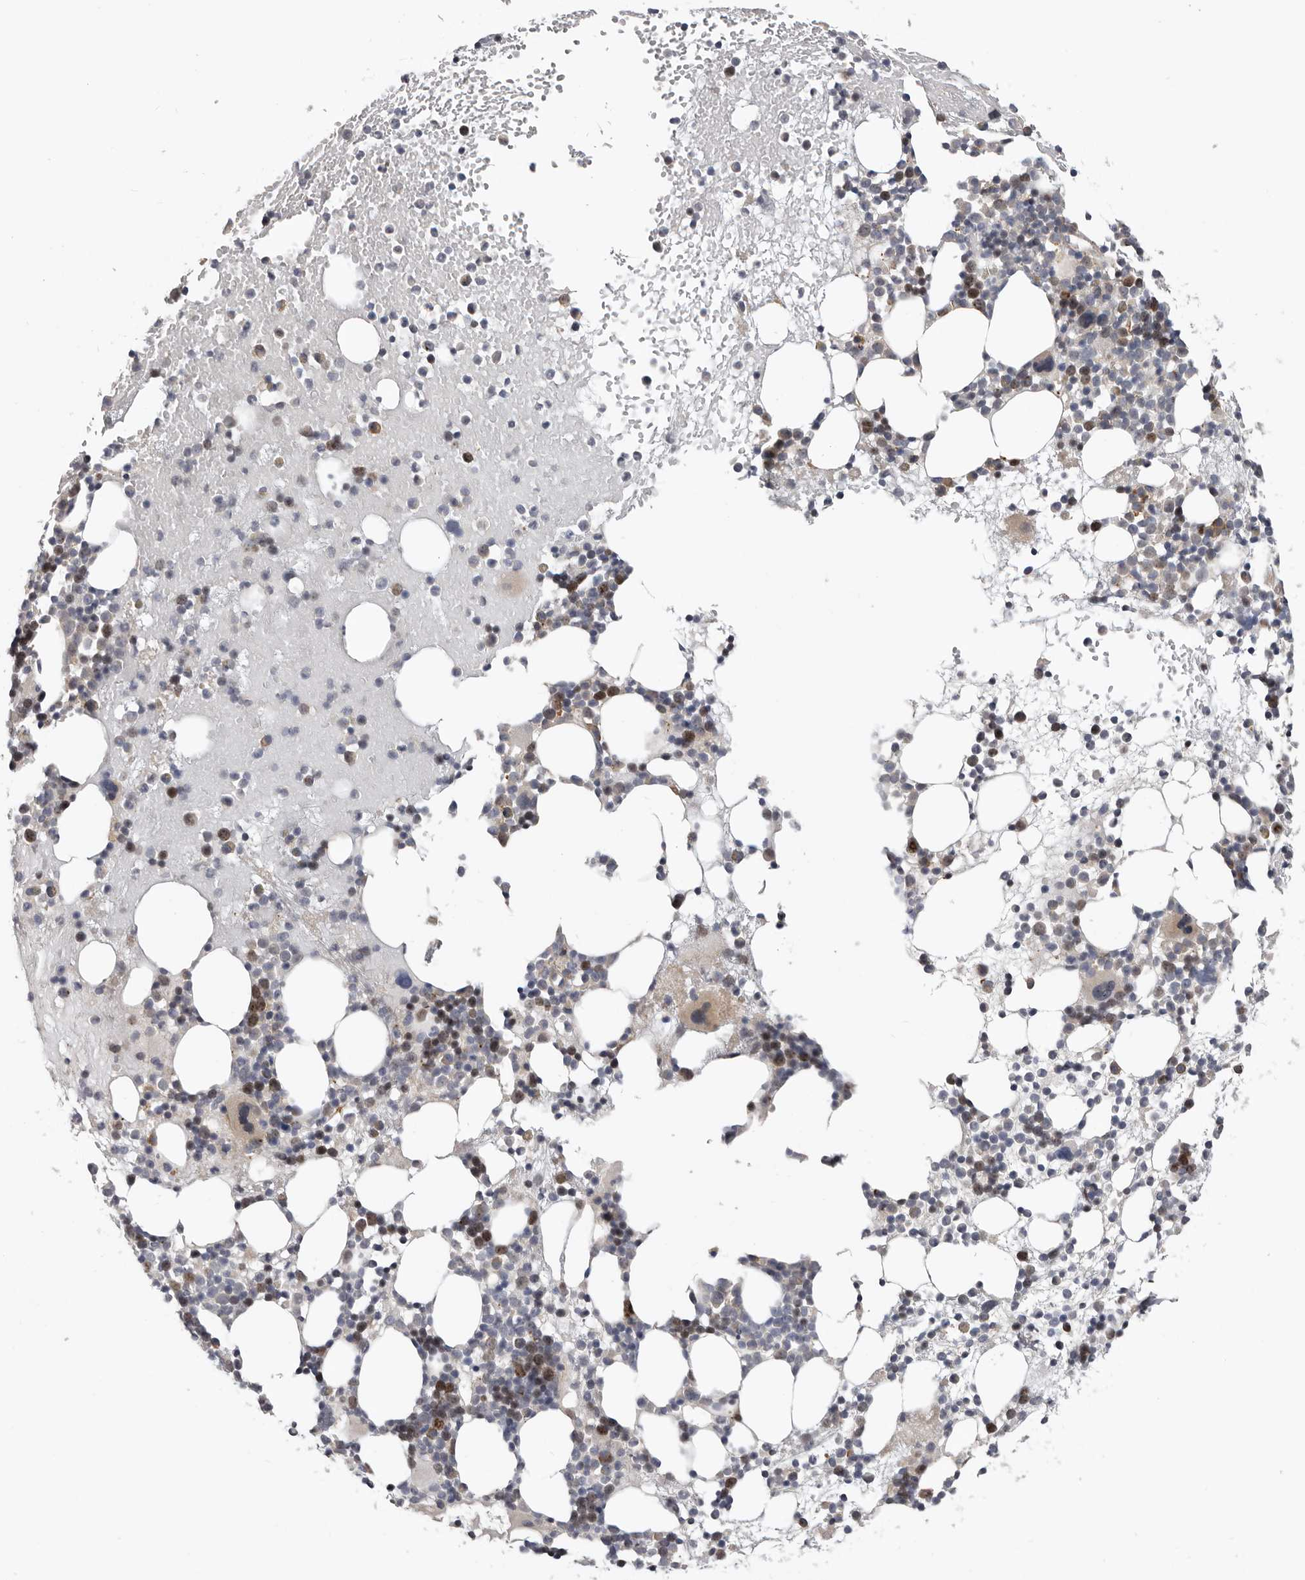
{"staining": {"intensity": "moderate", "quantity": "25%-75%", "location": "nuclear"}, "tissue": "bone marrow", "cell_type": "Hematopoietic cells", "image_type": "normal", "snomed": [{"axis": "morphology", "description": "Normal tissue, NOS"}, {"axis": "topography", "description": "Bone marrow"}], "caption": "Bone marrow stained for a protein shows moderate nuclear positivity in hematopoietic cells. Nuclei are stained in blue.", "gene": "CDCA8", "patient": {"sex": "female", "age": 57}}